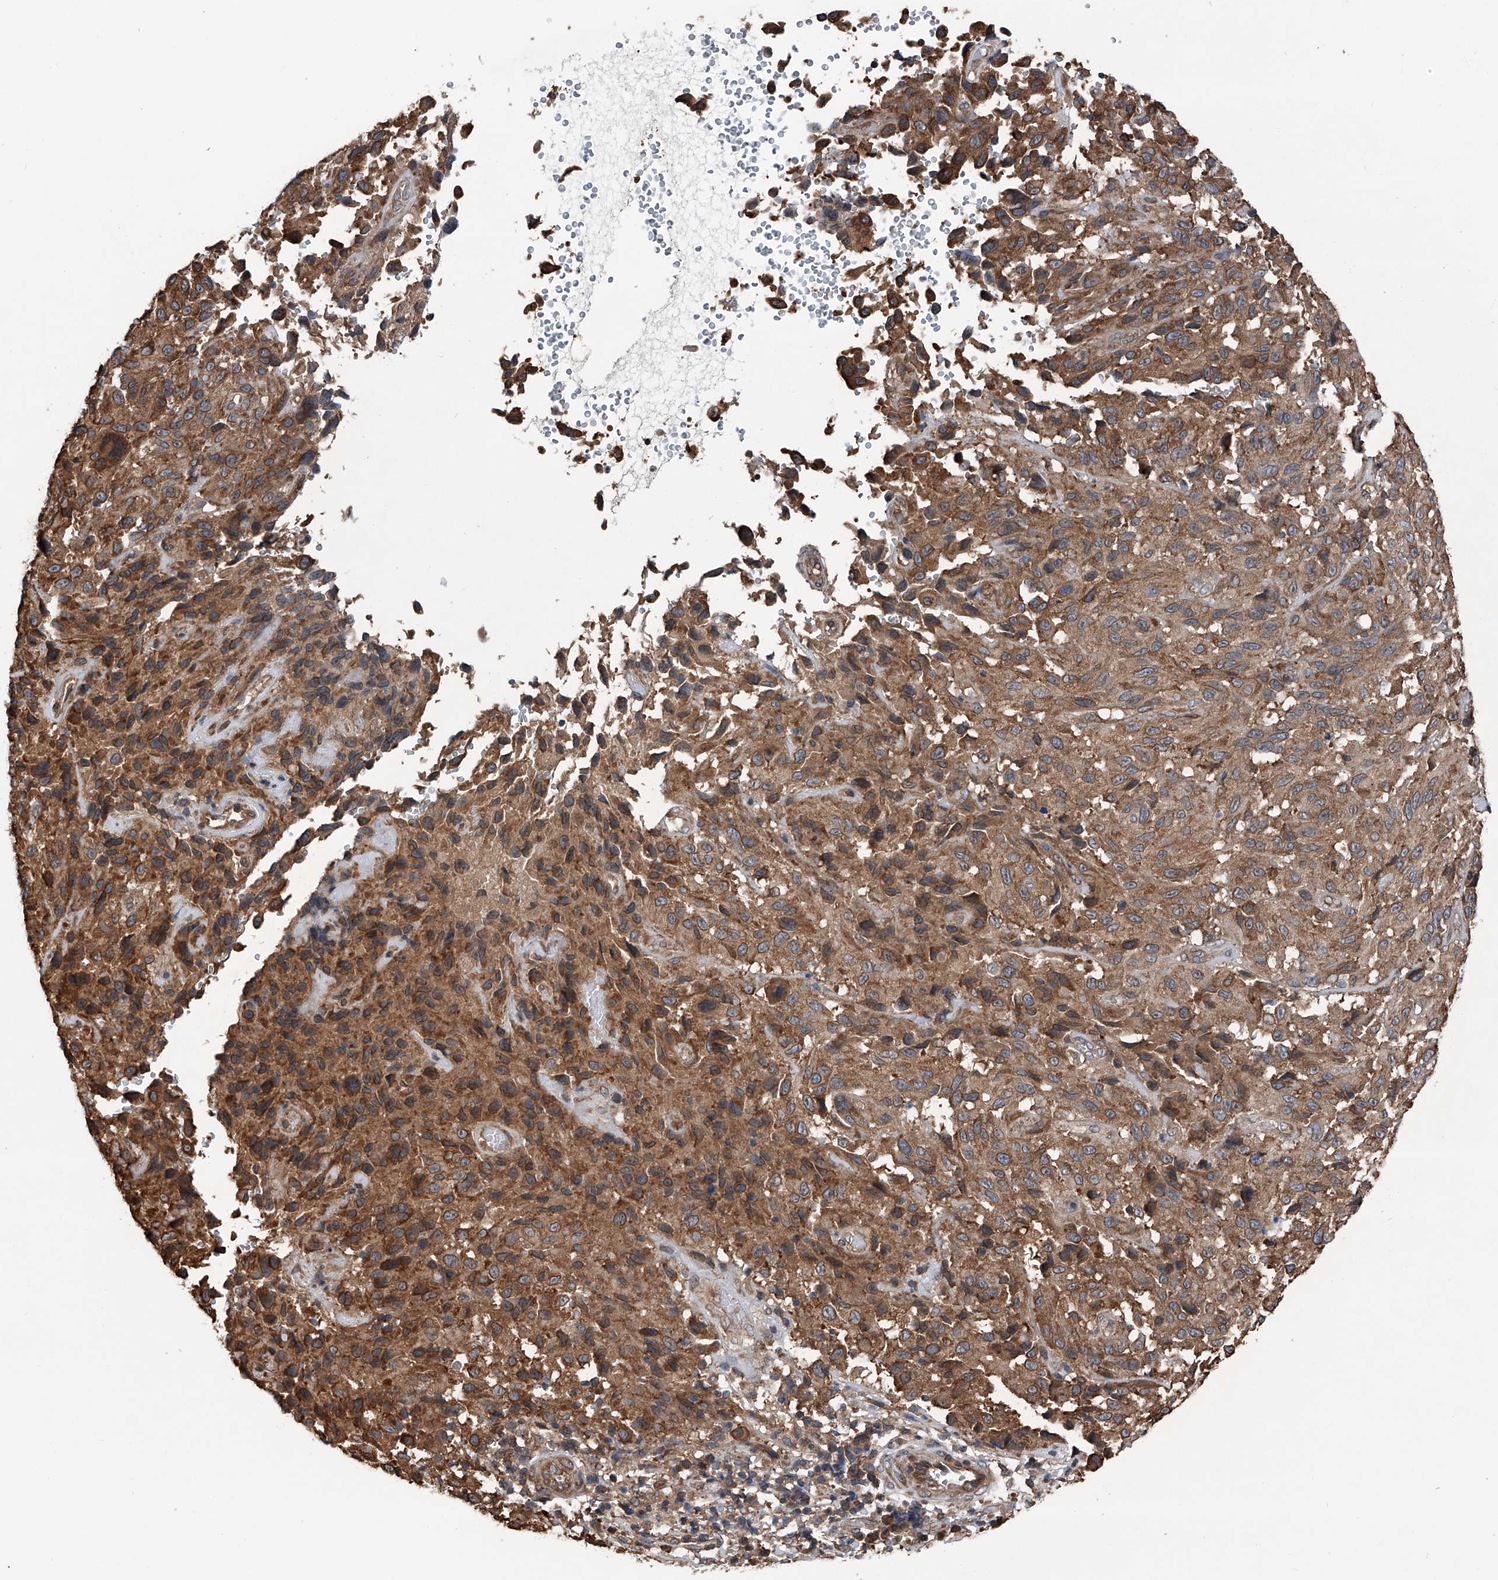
{"staining": {"intensity": "strong", "quantity": ">75%", "location": "cytoplasmic/membranous"}, "tissue": "melanoma", "cell_type": "Tumor cells", "image_type": "cancer", "snomed": [{"axis": "morphology", "description": "Malignant melanoma, NOS"}, {"axis": "topography", "description": "Skin"}], "caption": "Malignant melanoma stained with a protein marker demonstrates strong staining in tumor cells.", "gene": "KCNJ2", "patient": {"sex": "male", "age": 66}}